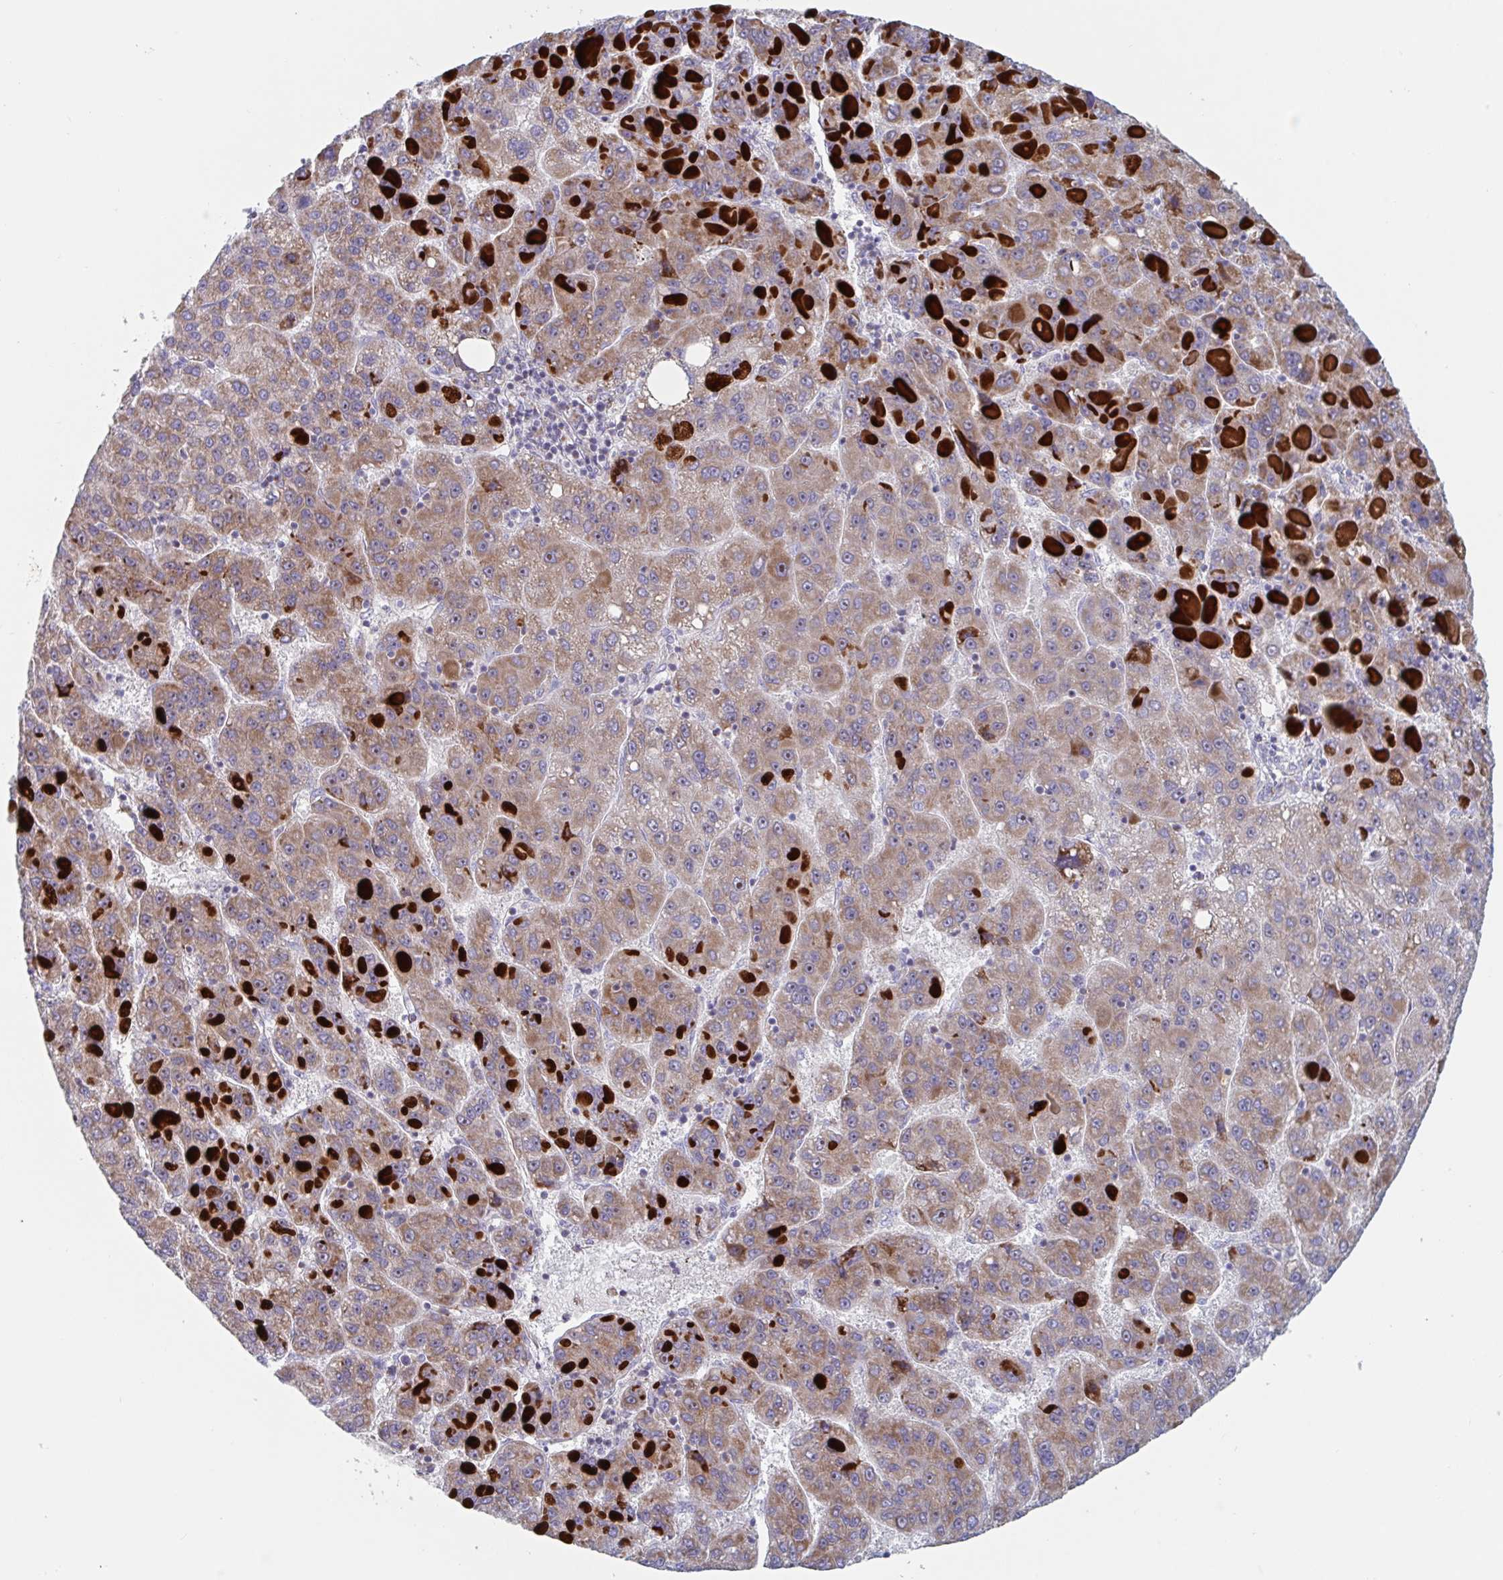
{"staining": {"intensity": "moderate", "quantity": ">75%", "location": "cytoplasmic/membranous"}, "tissue": "liver cancer", "cell_type": "Tumor cells", "image_type": "cancer", "snomed": [{"axis": "morphology", "description": "Carcinoma, Hepatocellular, NOS"}, {"axis": "topography", "description": "Liver"}], "caption": "Human liver cancer (hepatocellular carcinoma) stained with a brown dye displays moderate cytoplasmic/membranous positive positivity in approximately >75% of tumor cells.", "gene": "MRPL53", "patient": {"sex": "female", "age": 82}}